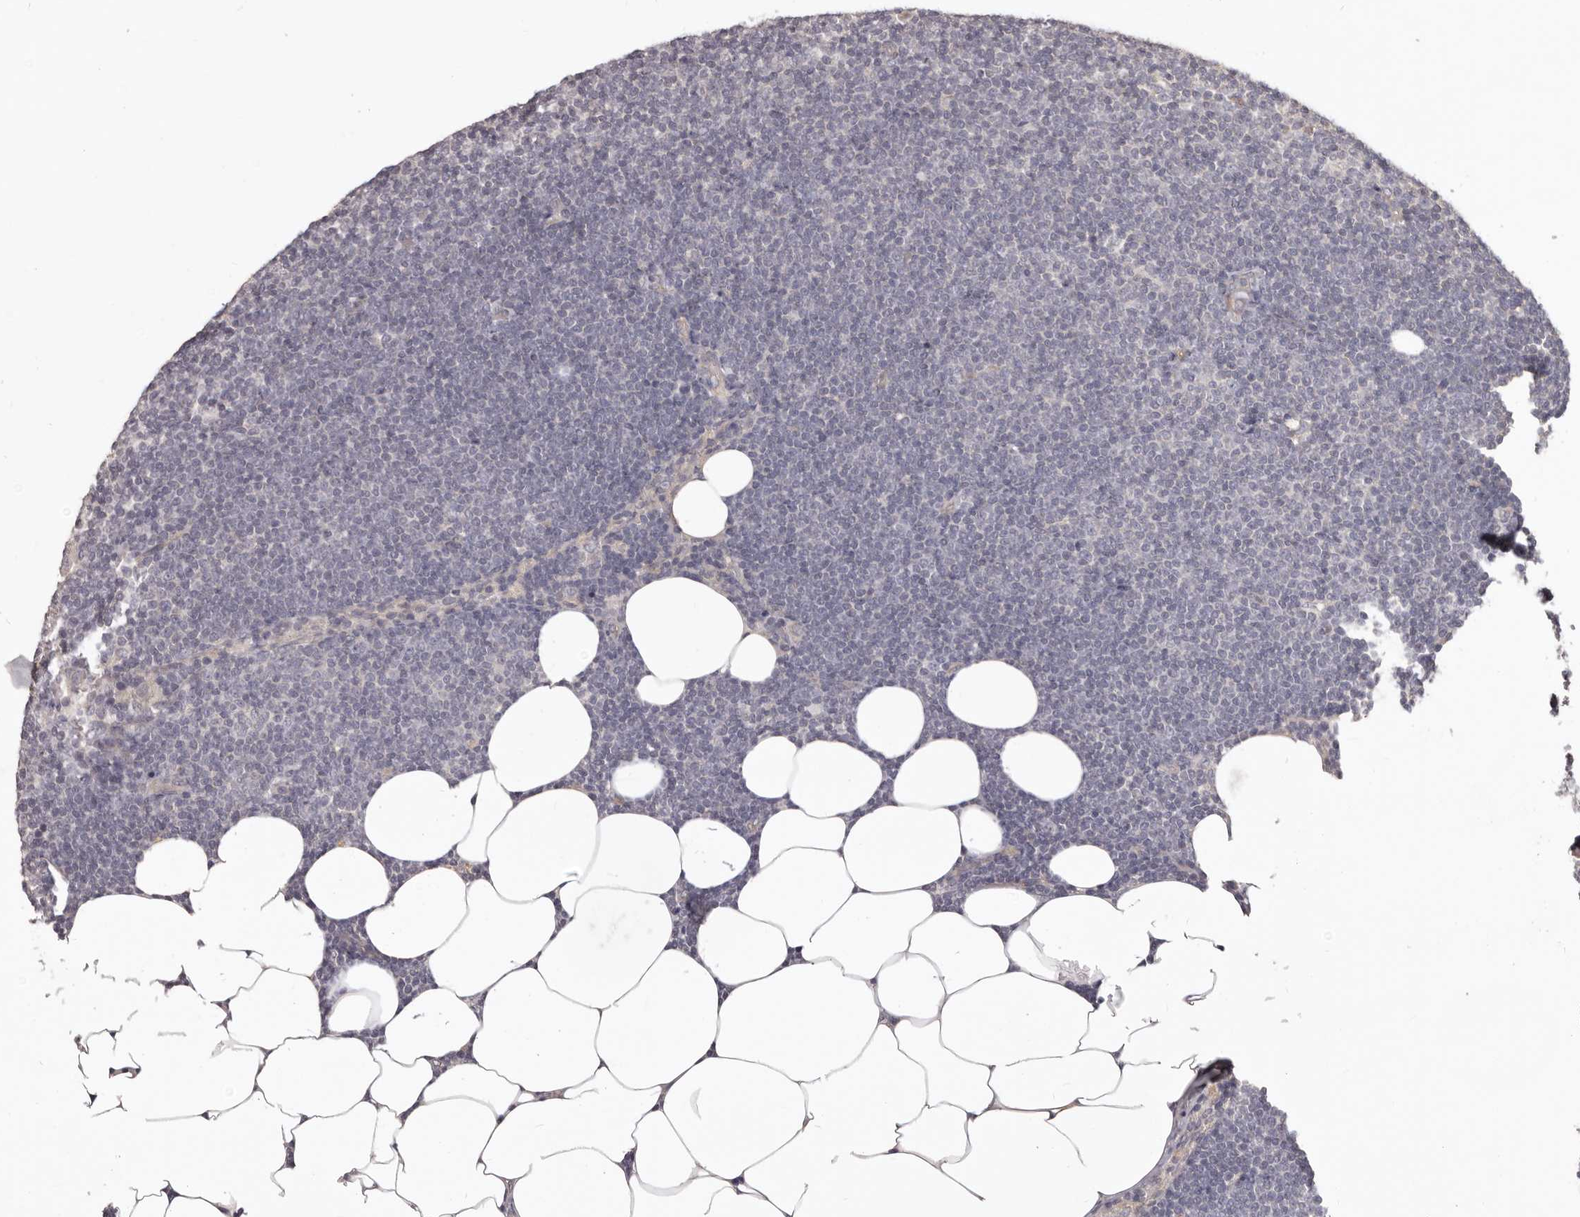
{"staining": {"intensity": "negative", "quantity": "none", "location": "none"}, "tissue": "lymphoma", "cell_type": "Tumor cells", "image_type": "cancer", "snomed": [{"axis": "morphology", "description": "Malignant lymphoma, non-Hodgkin's type, Low grade"}, {"axis": "topography", "description": "Lymph node"}], "caption": "An IHC micrograph of lymphoma is shown. There is no staining in tumor cells of lymphoma.", "gene": "HRH1", "patient": {"sex": "female", "age": 53}}